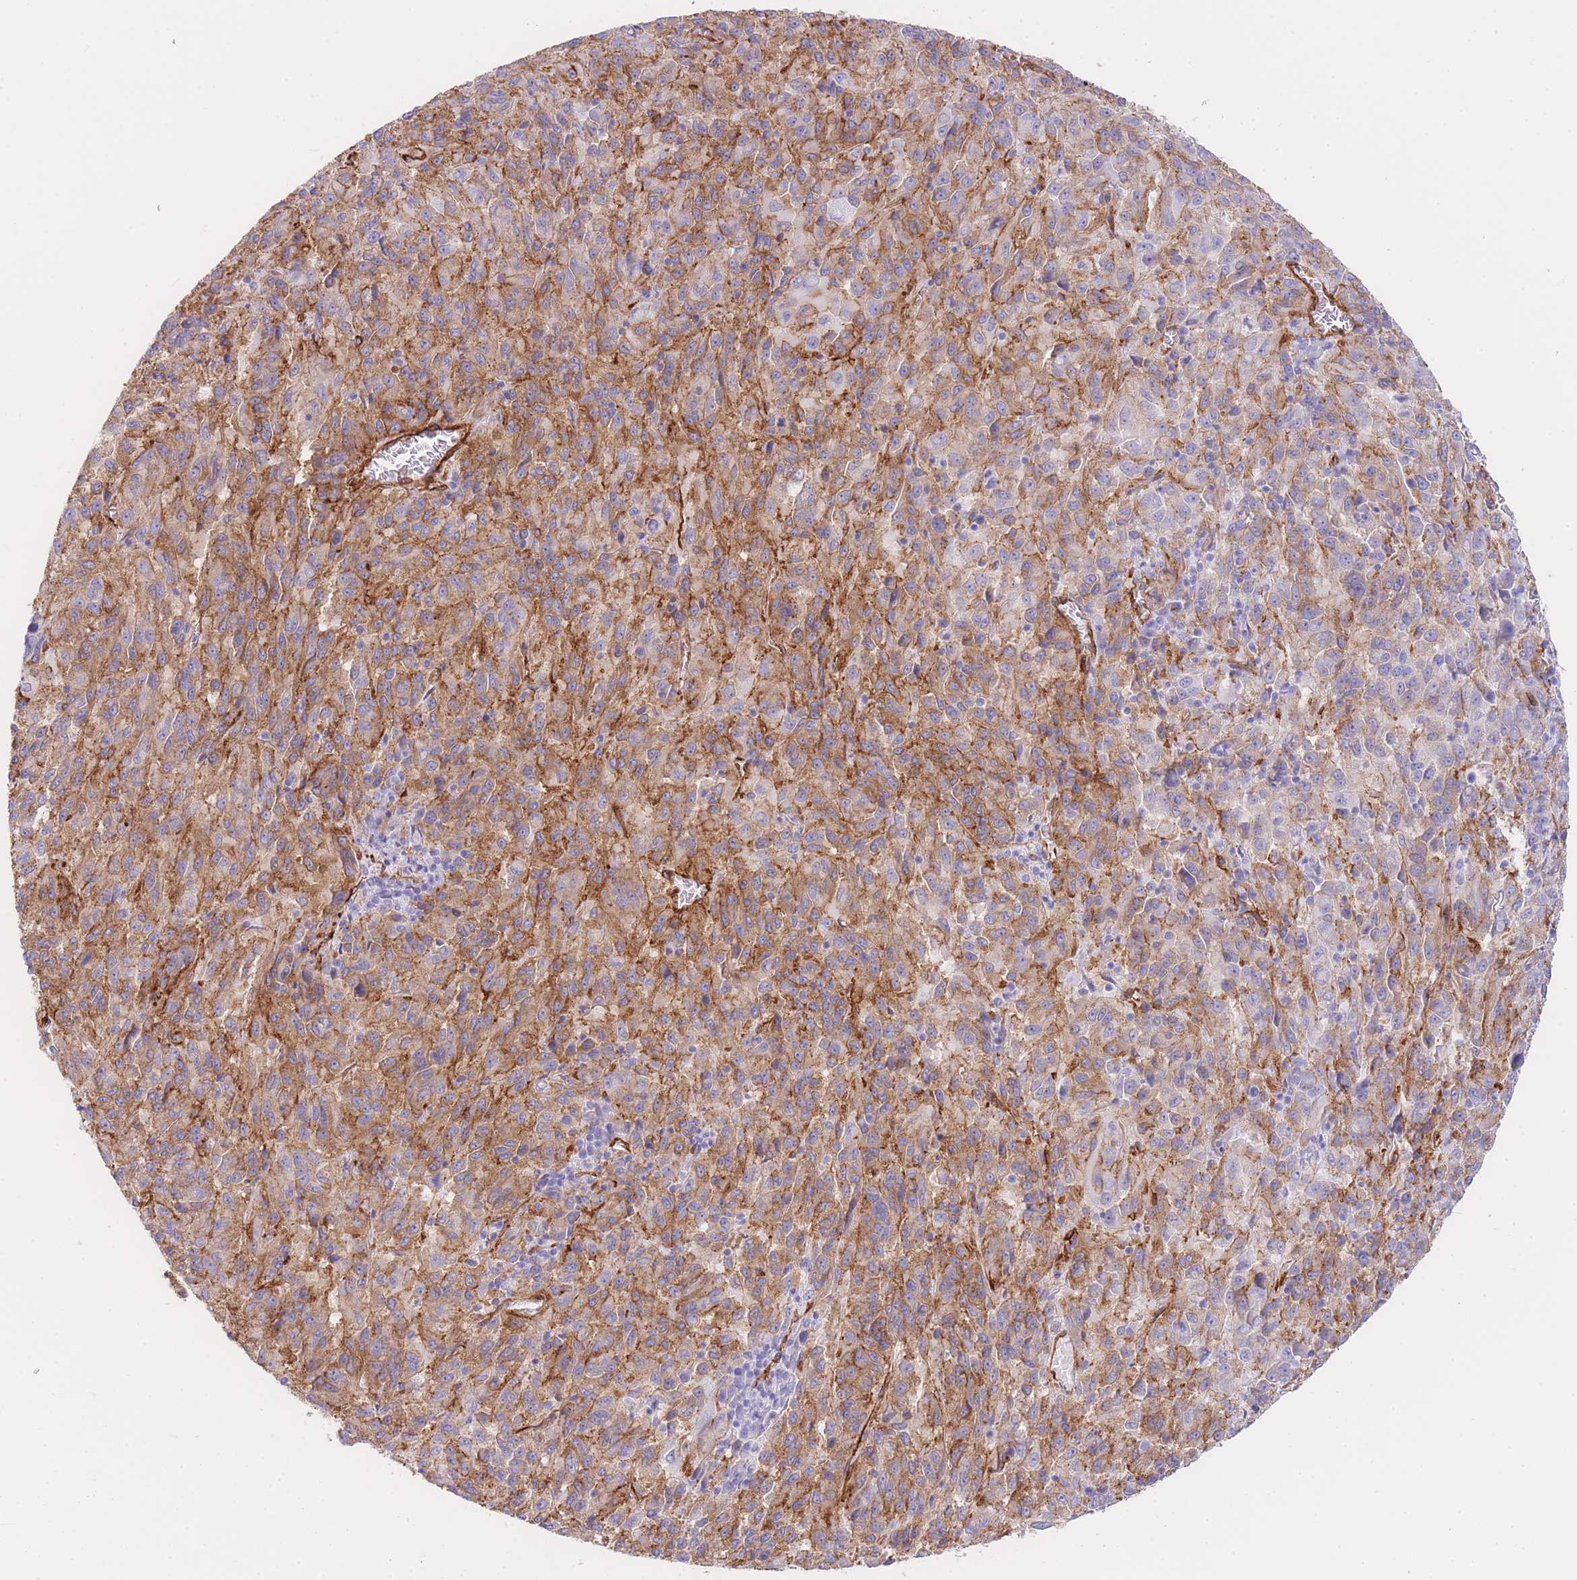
{"staining": {"intensity": "moderate", "quantity": "25%-75%", "location": "cytoplasmic/membranous"}, "tissue": "melanoma", "cell_type": "Tumor cells", "image_type": "cancer", "snomed": [{"axis": "morphology", "description": "Malignant melanoma, Metastatic site"}, {"axis": "topography", "description": "Lung"}], "caption": "Protein expression analysis of melanoma demonstrates moderate cytoplasmic/membranous positivity in approximately 25%-75% of tumor cells.", "gene": "CAVIN1", "patient": {"sex": "male", "age": 64}}